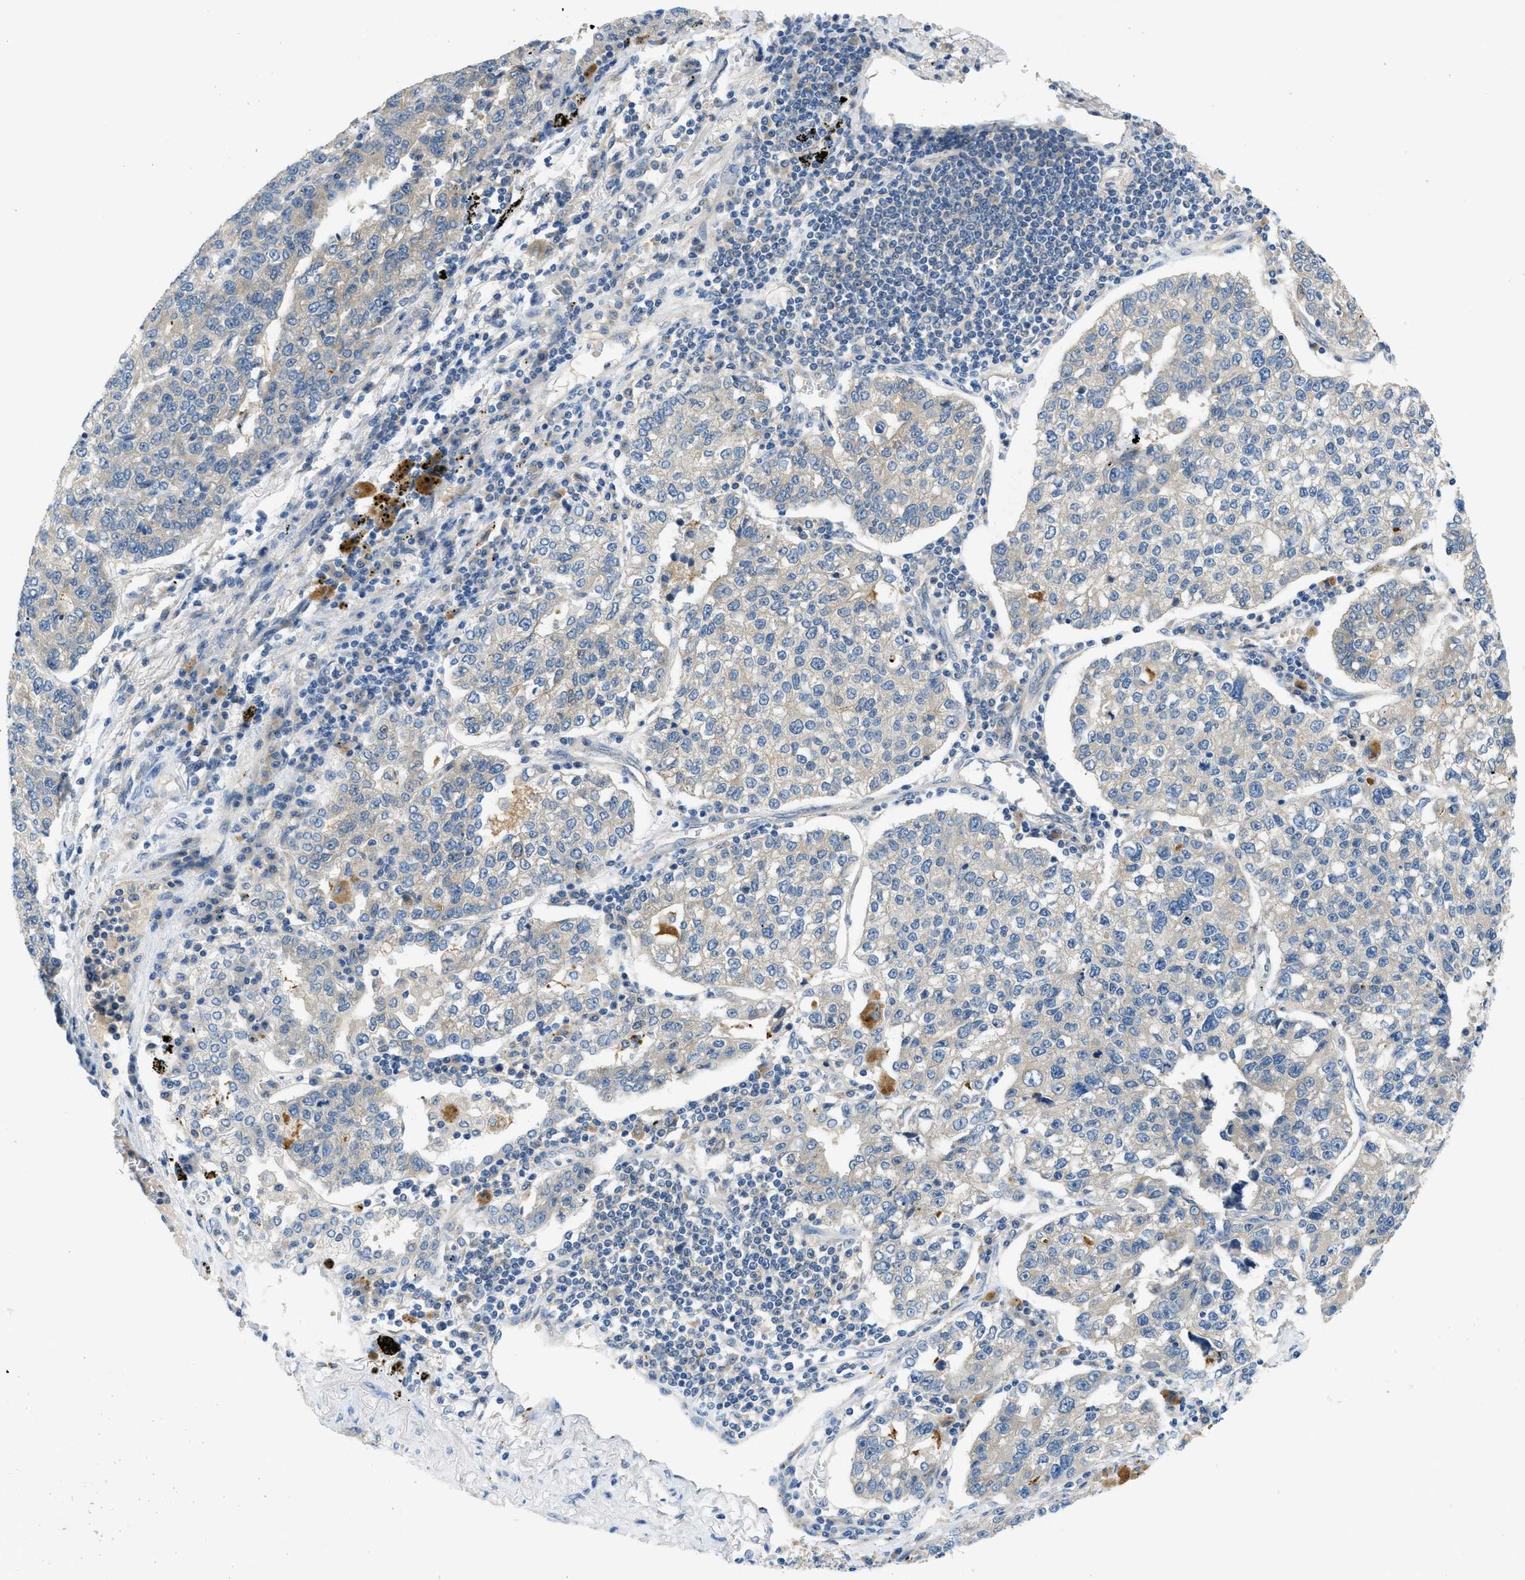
{"staining": {"intensity": "negative", "quantity": "none", "location": "none"}, "tissue": "lung cancer", "cell_type": "Tumor cells", "image_type": "cancer", "snomed": [{"axis": "morphology", "description": "Adenocarcinoma, NOS"}, {"axis": "topography", "description": "Lung"}], "caption": "DAB immunohistochemical staining of human lung cancer exhibits no significant positivity in tumor cells.", "gene": "RIPK2", "patient": {"sex": "male", "age": 49}}